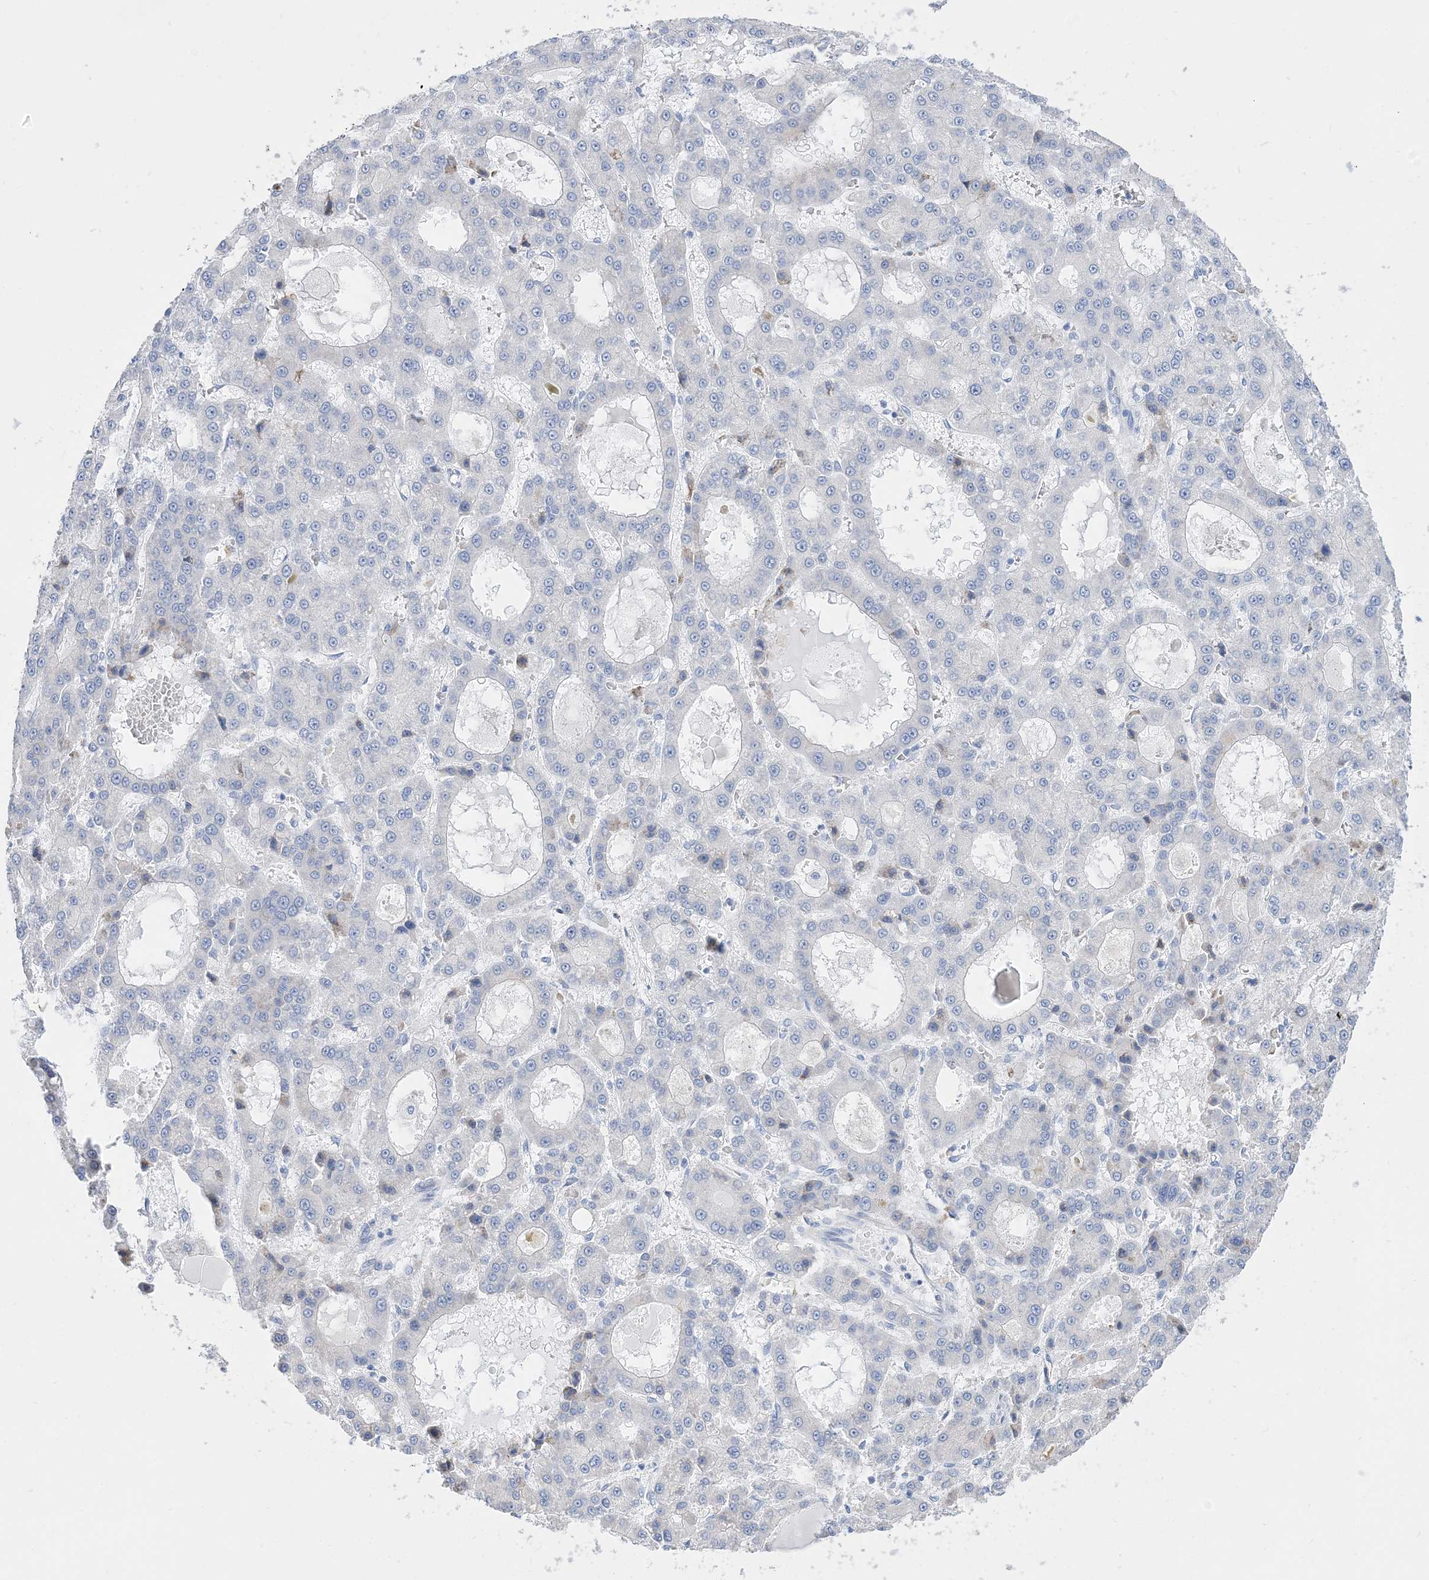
{"staining": {"intensity": "negative", "quantity": "none", "location": "none"}, "tissue": "liver cancer", "cell_type": "Tumor cells", "image_type": "cancer", "snomed": [{"axis": "morphology", "description": "Carcinoma, Hepatocellular, NOS"}, {"axis": "topography", "description": "Liver"}], "caption": "A high-resolution histopathology image shows immunohistochemistry staining of liver cancer (hepatocellular carcinoma), which demonstrates no significant expression in tumor cells.", "gene": "TSPYL6", "patient": {"sex": "male", "age": 70}}